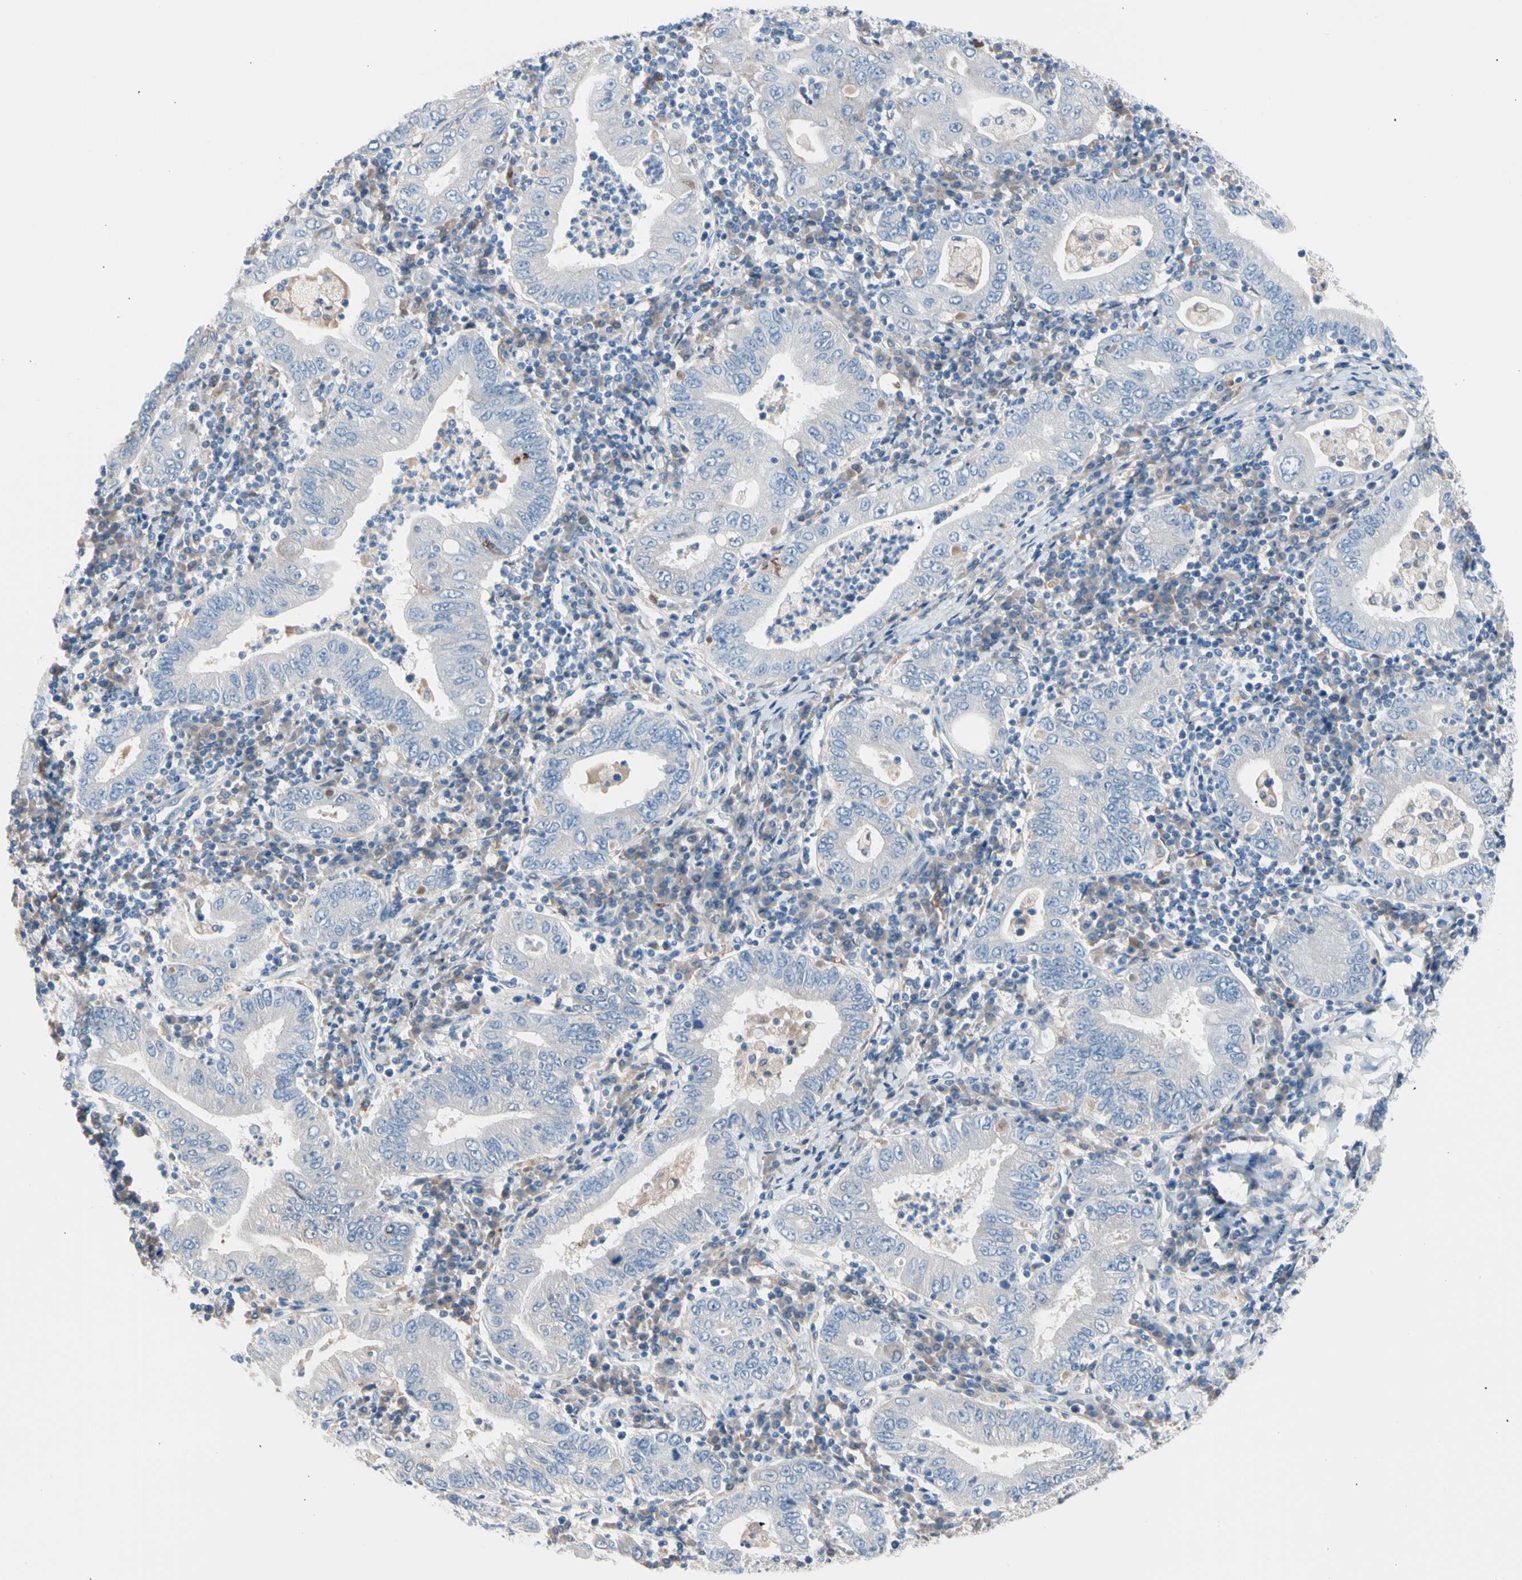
{"staining": {"intensity": "negative", "quantity": "none", "location": "none"}, "tissue": "stomach cancer", "cell_type": "Tumor cells", "image_type": "cancer", "snomed": [{"axis": "morphology", "description": "Normal tissue, NOS"}, {"axis": "morphology", "description": "Adenocarcinoma, NOS"}, {"axis": "topography", "description": "Esophagus"}, {"axis": "topography", "description": "Stomach, upper"}, {"axis": "topography", "description": "Peripheral nerve tissue"}], "caption": "An IHC image of stomach cancer (adenocarcinoma) is shown. There is no staining in tumor cells of stomach cancer (adenocarcinoma).", "gene": "CASQ1", "patient": {"sex": "male", "age": 62}}